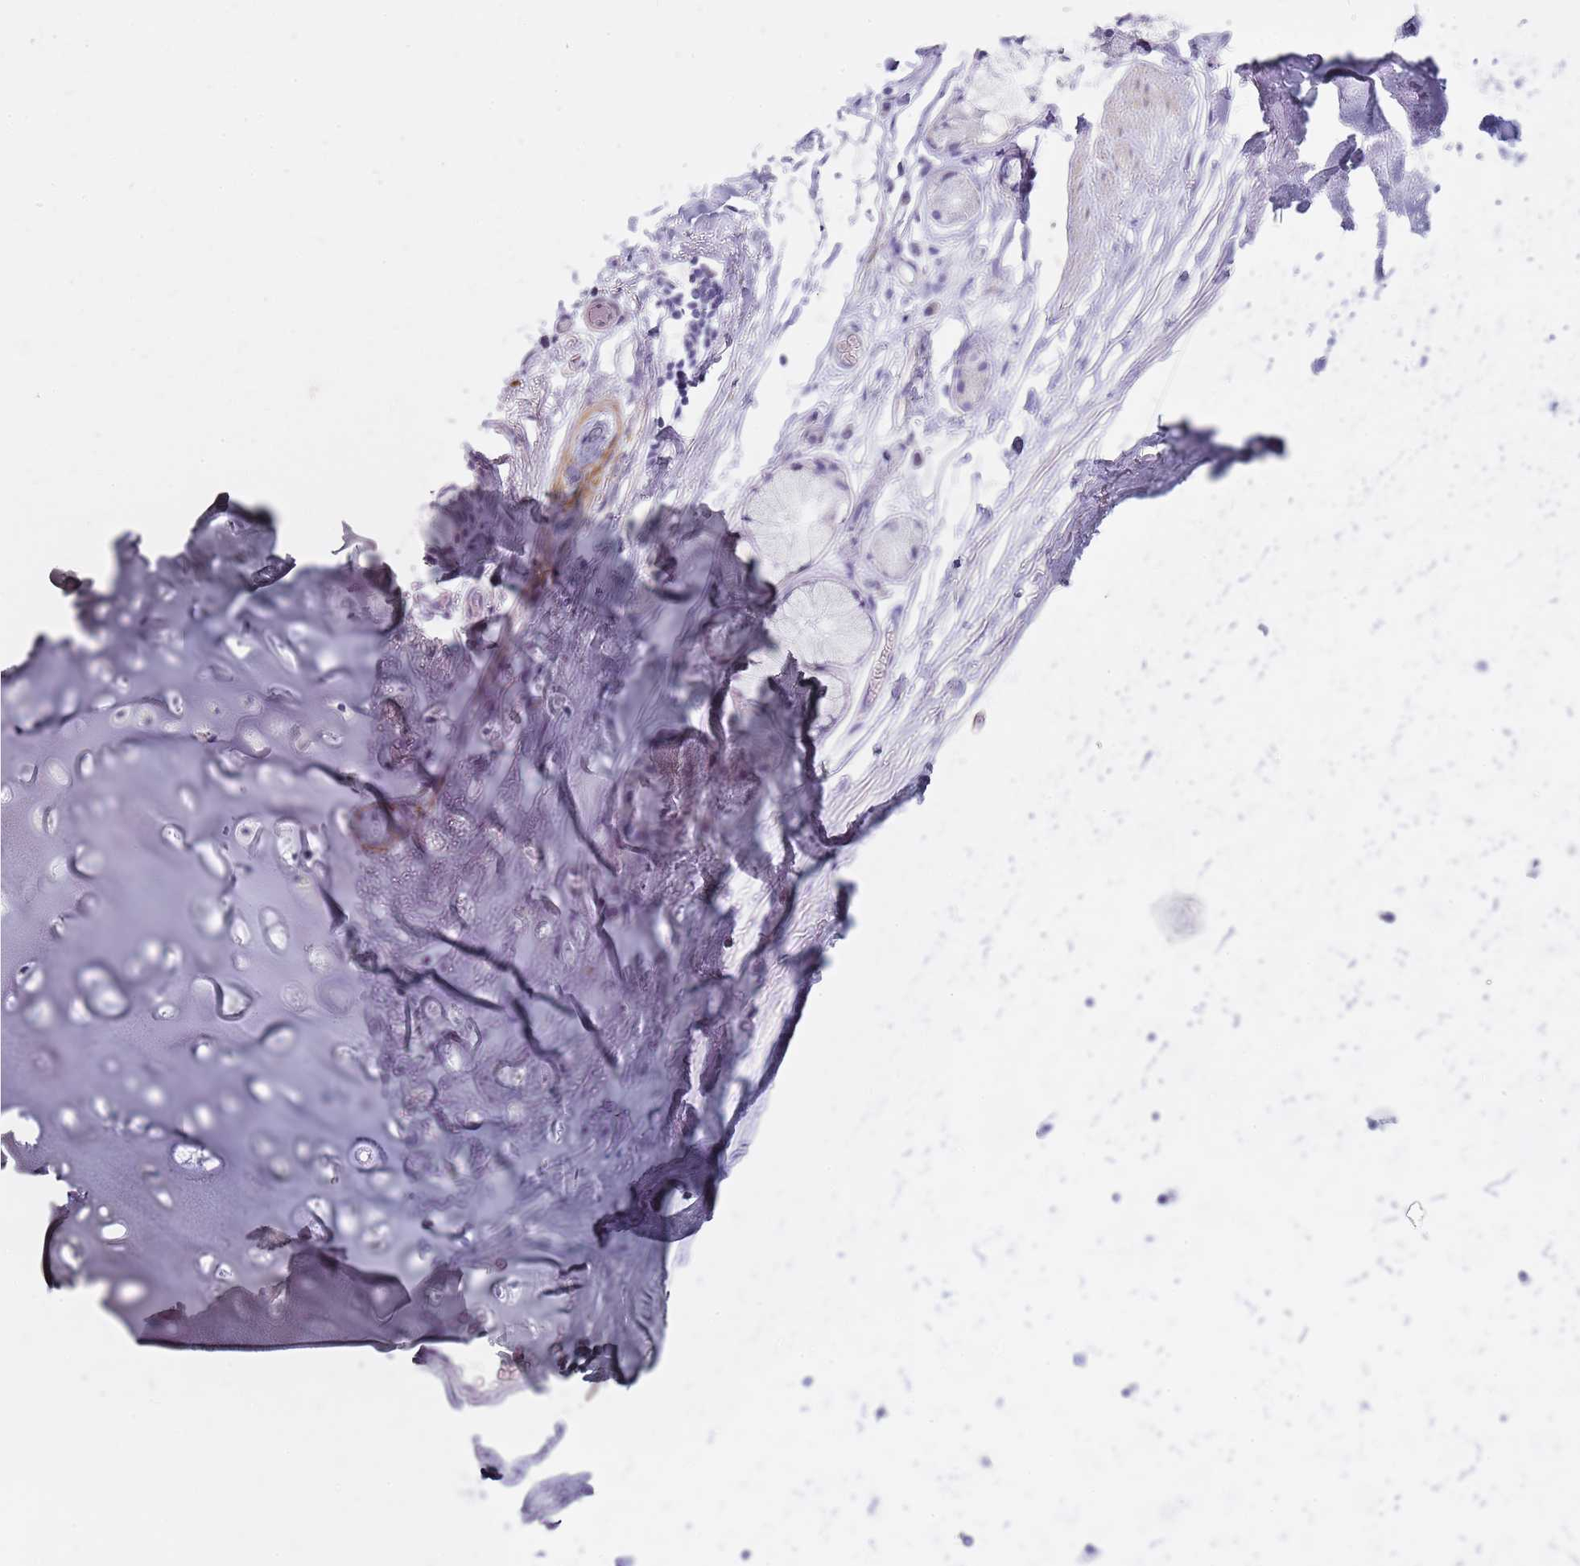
{"staining": {"intensity": "negative", "quantity": "none", "location": "none"}, "tissue": "adipose tissue", "cell_type": "Adipocytes", "image_type": "normal", "snomed": [{"axis": "morphology", "description": "Normal tissue, NOS"}, {"axis": "topography", "description": "Lymph node"}, {"axis": "topography", "description": "Bronchus"}], "caption": "This histopathology image is of normal adipose tissue stained with immunohistochemistry to label a protein in brown with the nuclei are counter-stained blue. There is no positivity in adipocytes.", "gene": "CD177", "patient": {"sex": "male", "age": 63}}